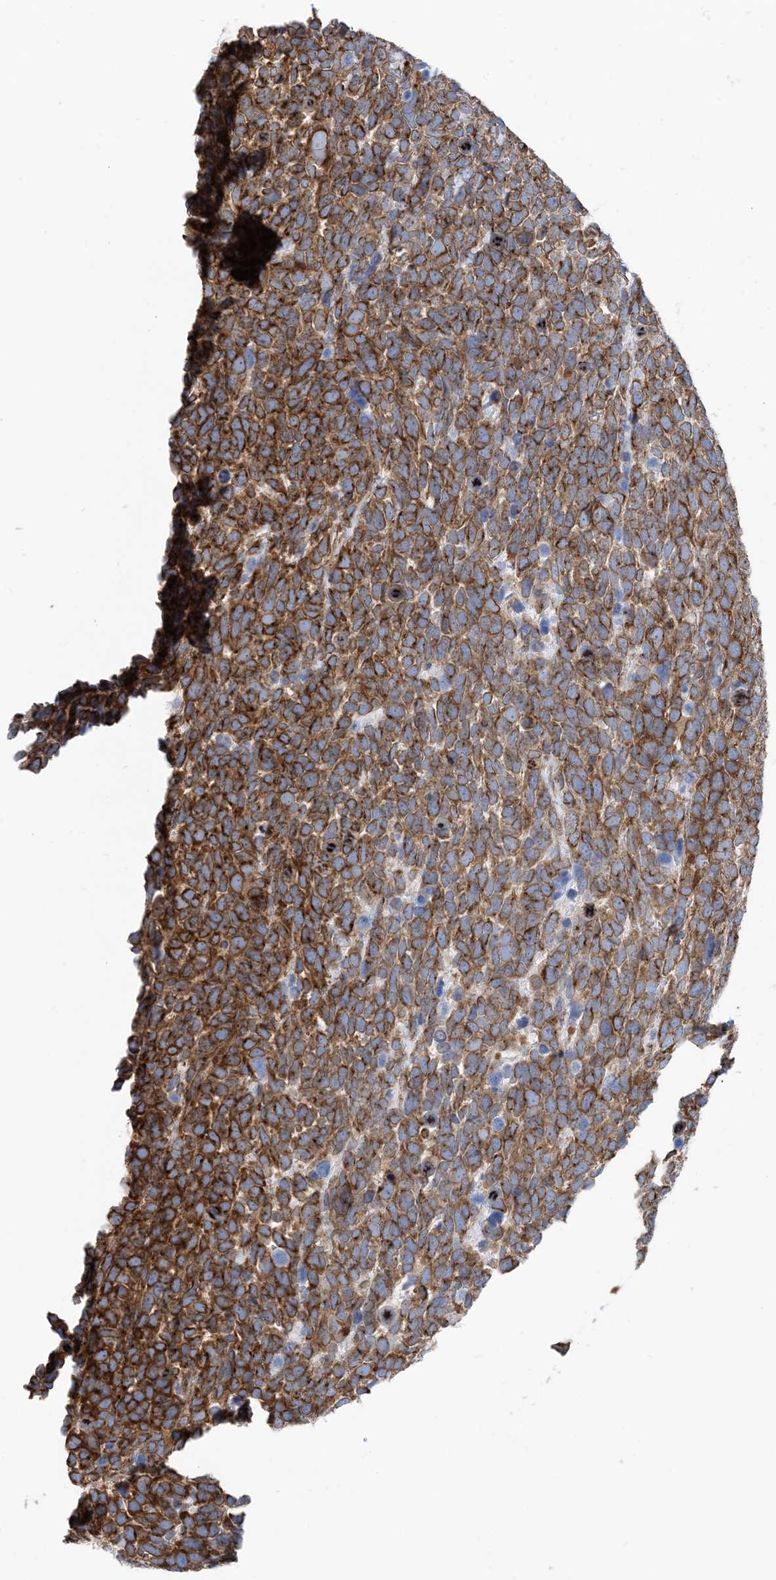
{"staining": {"intensity": "moderate", "quantity": ">75%", "location": "cytoplasmic/membranous"}, "tissue": "urothelial cancer", "cell_type": "Tumor cells", "image_type": "cancer", "snomed": [{"axis": "morphology", "description": "Urothelial carcinoma, High grade"}, {"axis": "topography", "description": "Urinary bladder"}], "caption": "Protein analysis of urothelial cancer tissue displays moderate cytoplasmic/membranous staining in about >75% of tumor cells.", "gene": "DYNC1LI1", "patient": {"sex": "female", "age": 82}}